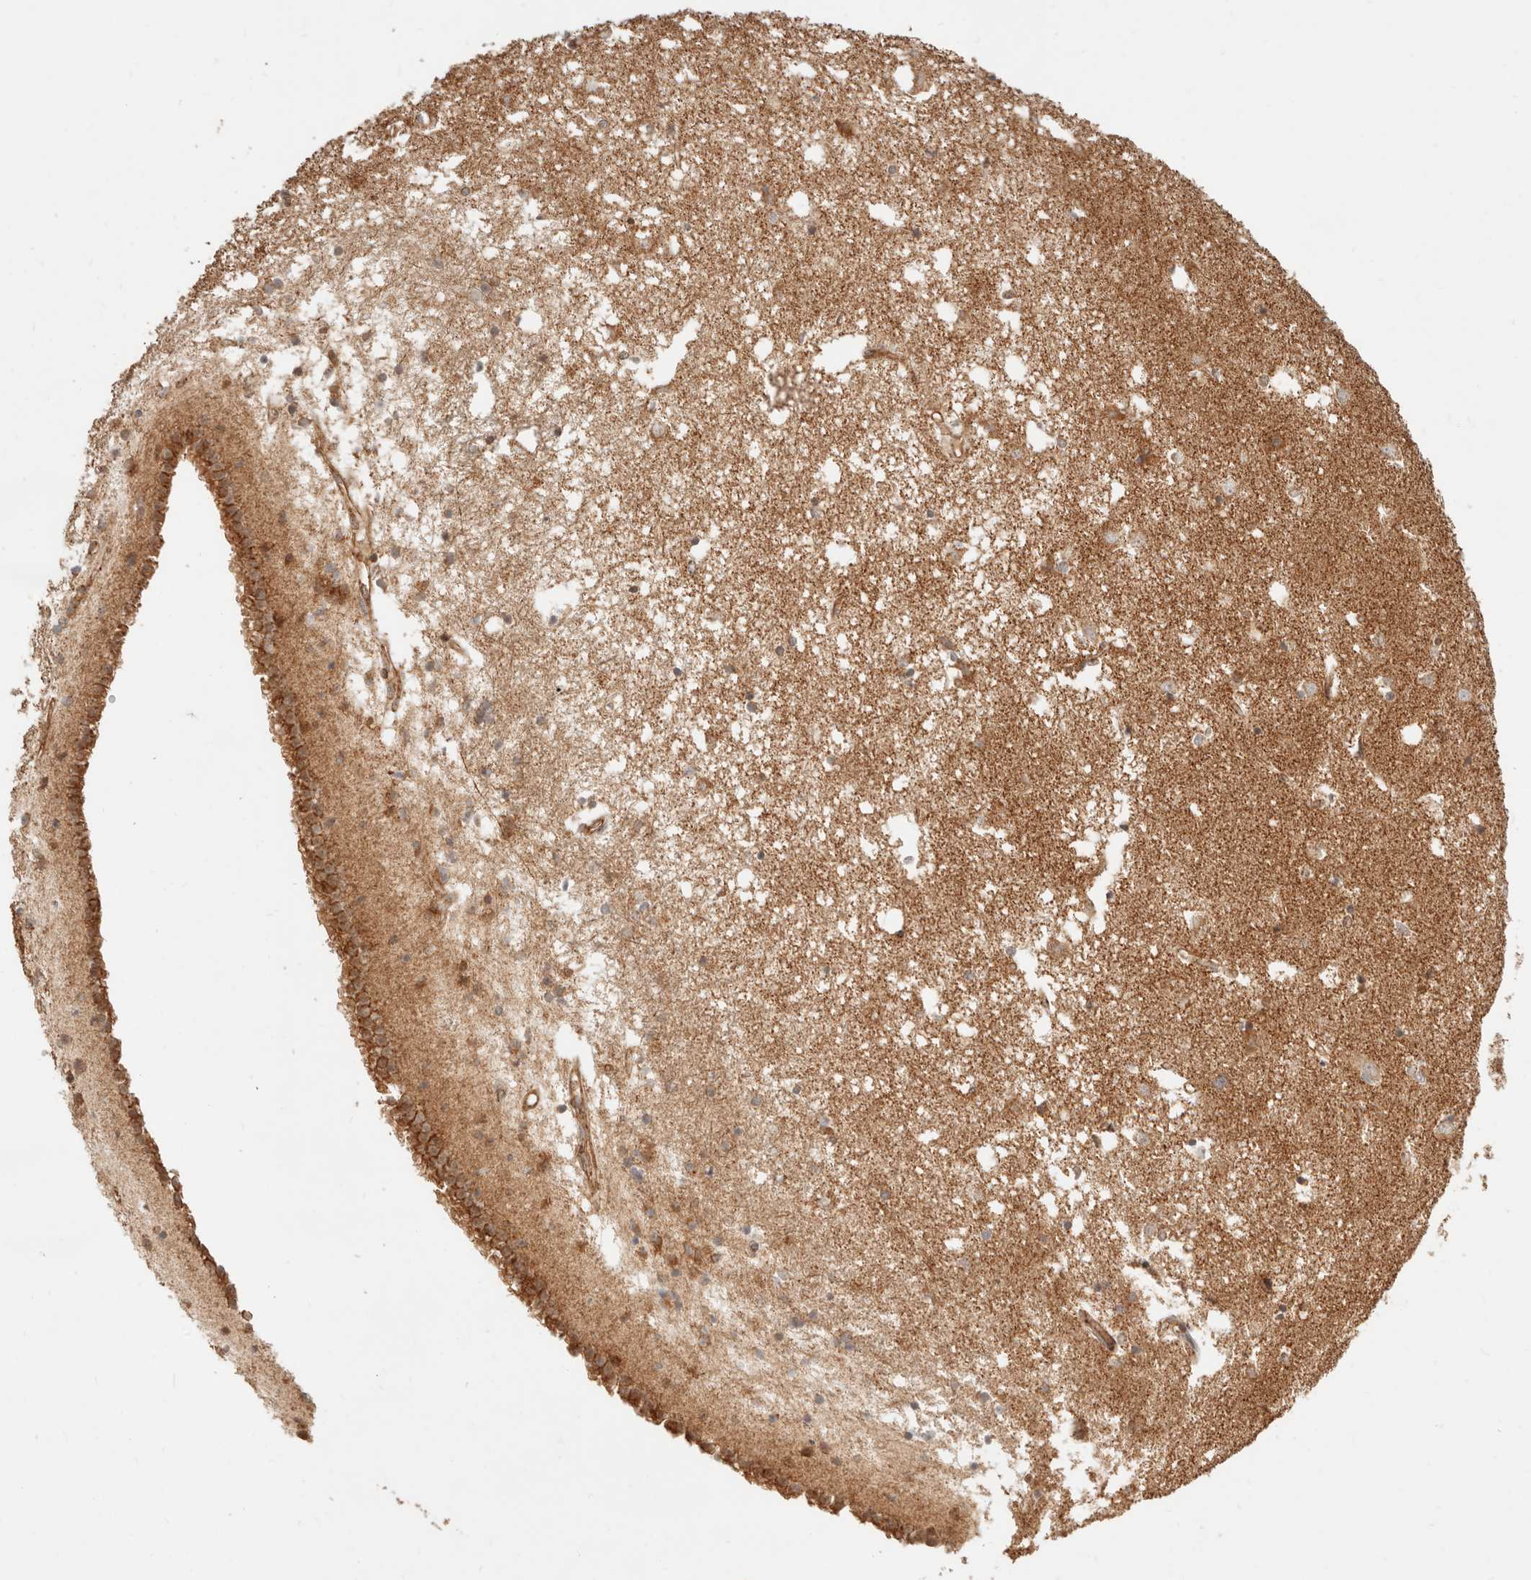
{"staining": {"intensity": "weak", "quantity": "25%-75%", "location": "cytoplasmic/membranous"}, "tissue": "caudate", "cell_type": "Glial cells", "image_type": "normal", "snomed": [{"axis": "morphology", "description": "Normal tissue, NOS"}, {"axis": "topography", "description": "Lateral ventricle wall"}], "caption": "An immunohistochemistry histopathology image of unremarkable tissue is shown. Protein staining in brown highlights weak cytoplasmic/membranous positivity in caudate within glial cells.", "gene": "BAALC", "patient": {"sex": "male", "age": 45}}